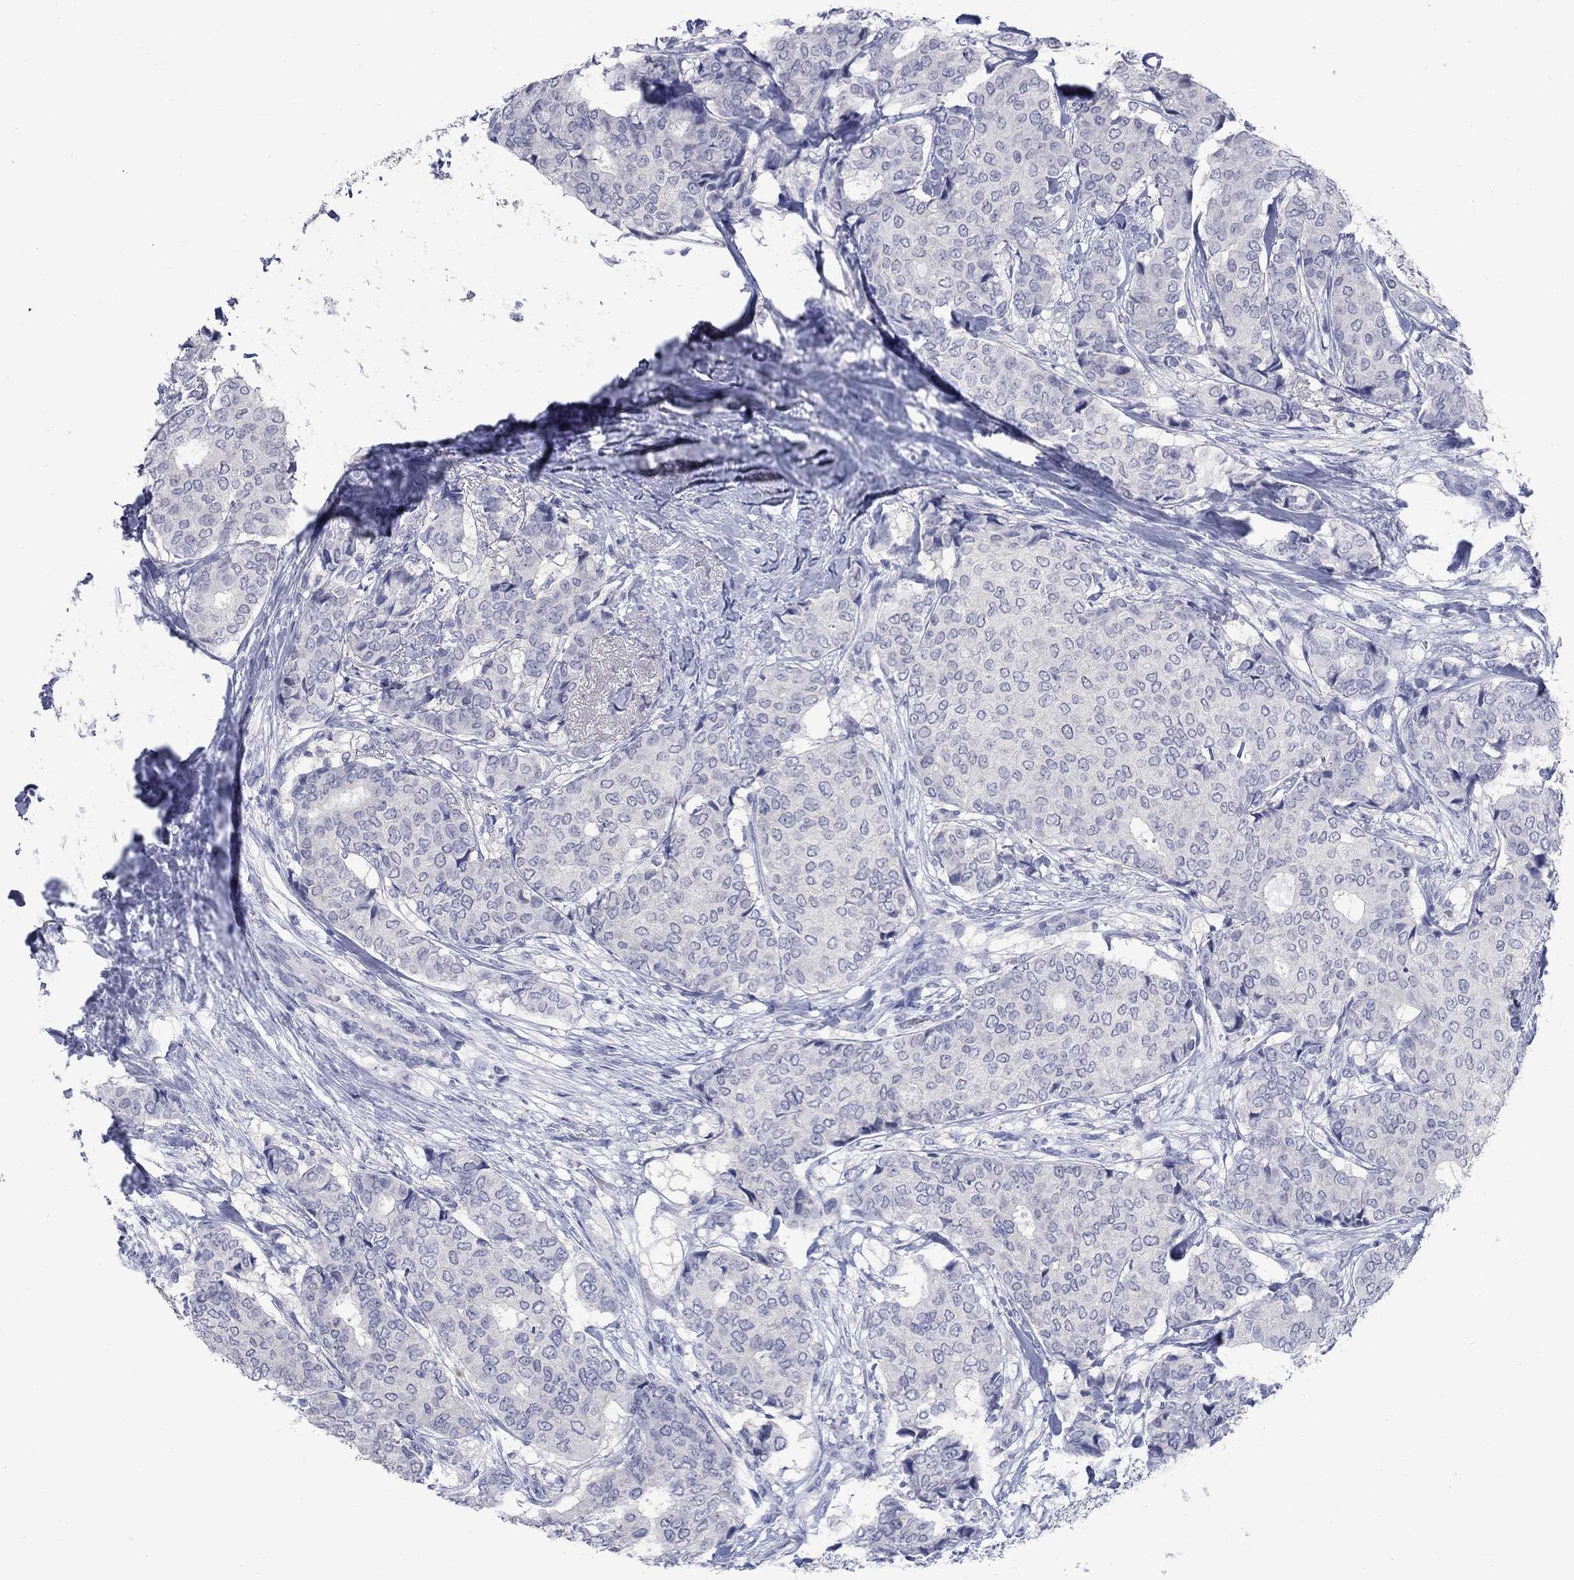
{"staining": {"intensity": "negative", "quantity": "none", "location": "none"}, "tissue": "breast cancer", "cell_type": "Tumor cells", "image_type": "cancer", "snomed": [{"axis": "morphology", "description": "Duct carcinoma"}, {"axis": "topography", "description": "Breast"}], "caption": "Tumor cells are negative for protein expression in human intraductal carcinoma (breast). (Brightfield microscopy of DAB immunohistochemistry at high magnification).", "gene": "ATP6V1G2", "patient": {"sex": "female", "age": 75}}